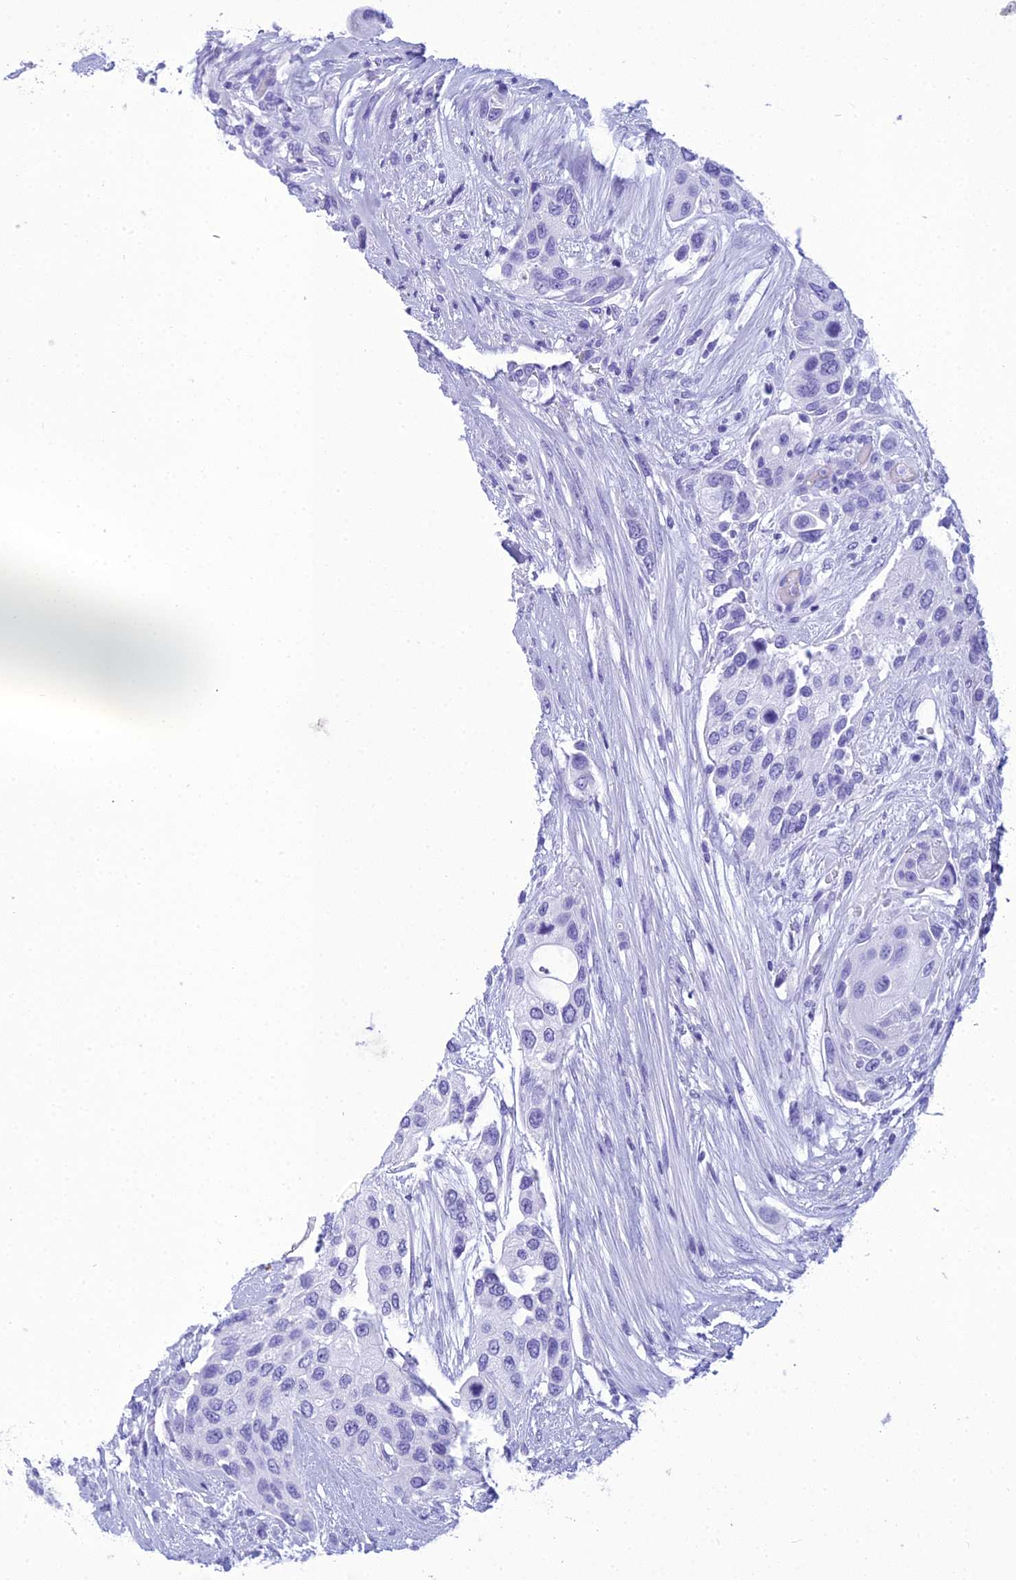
{"staining": {"intensity": "negative", "quantity": "none", "location": "none"}, "tissue": "urothelial cancer", "cell_type": "Tumor cells", "image_type": "cancer", "snomed": [{"axis": "morphology", "description": "Normal tissue, NOS"}, {"axis": "morphology", "description": "Urothelial carcinoma, High grade"}, {"axis": "topography", "description": "Vascular tissue"}, {"axis": "topography", "description": "Urinary bladder"}], "caption": "Image shows no protein staining in tumor cells of high-grade urothelial carcinoma tissue. (DAB (3,3'-diaminobenzidine) IHC visualized using brightfield microscopy, high magnification).", "gene": "ZNF442", "patient": {"sex": "female", "age": 56}}